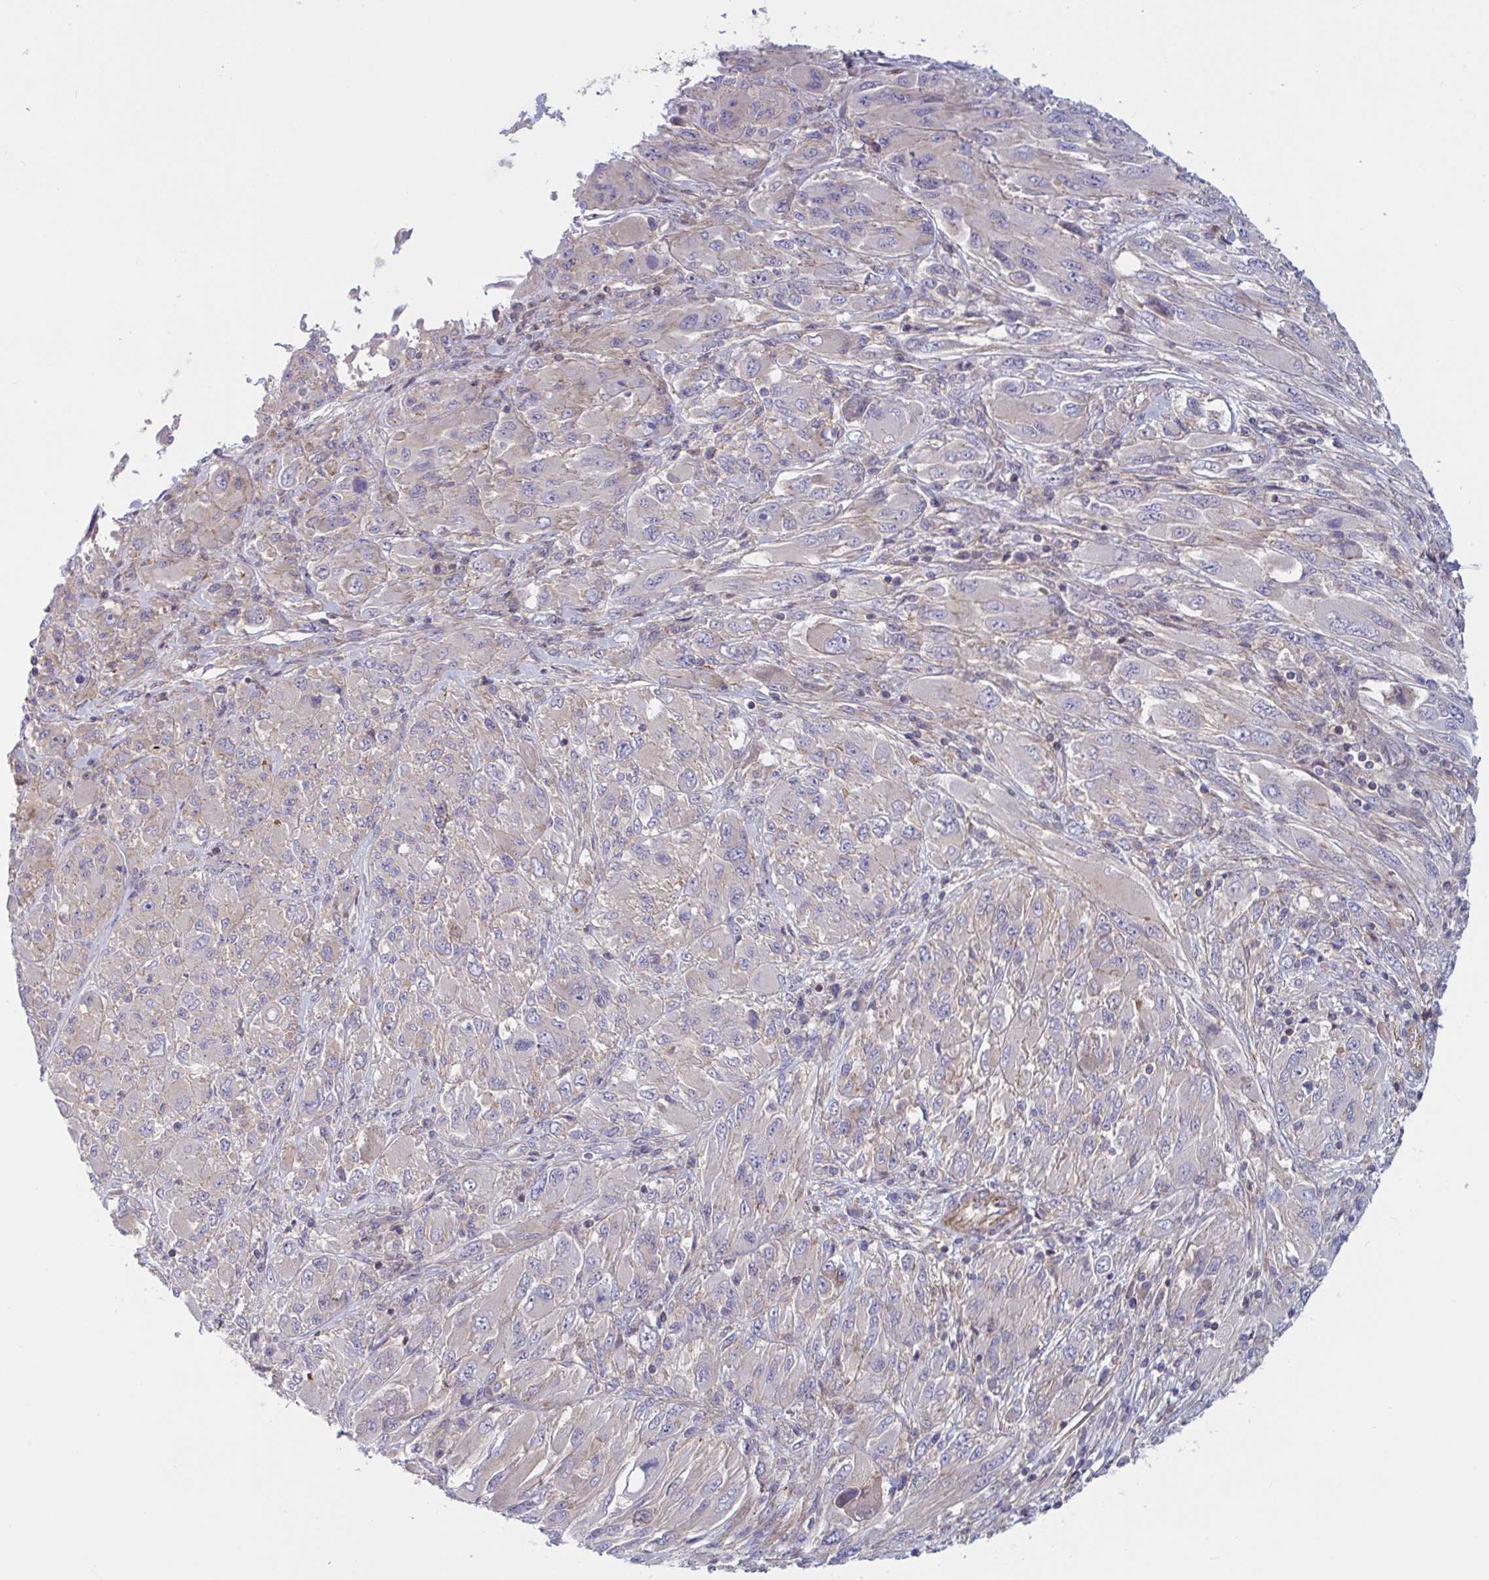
{"staining": {"intensity": "negative", "quantity": "none", "location": "none"}, "tissue": "melanoma", "cell_type": "Tumor cells", "image_type": "cancer", "snomed": [{"axis": "morphology", "description": "Malignant melanoma, NOS"}, {"axis": "topography", "description": "Skin"}], "caption": "A high-resolution histopathology image shows IHC staining of malignant melanoma, which displays no significant expression in tumor cells.", "gene": "TANK", "patient": {"sex": "female", "age": 91}}